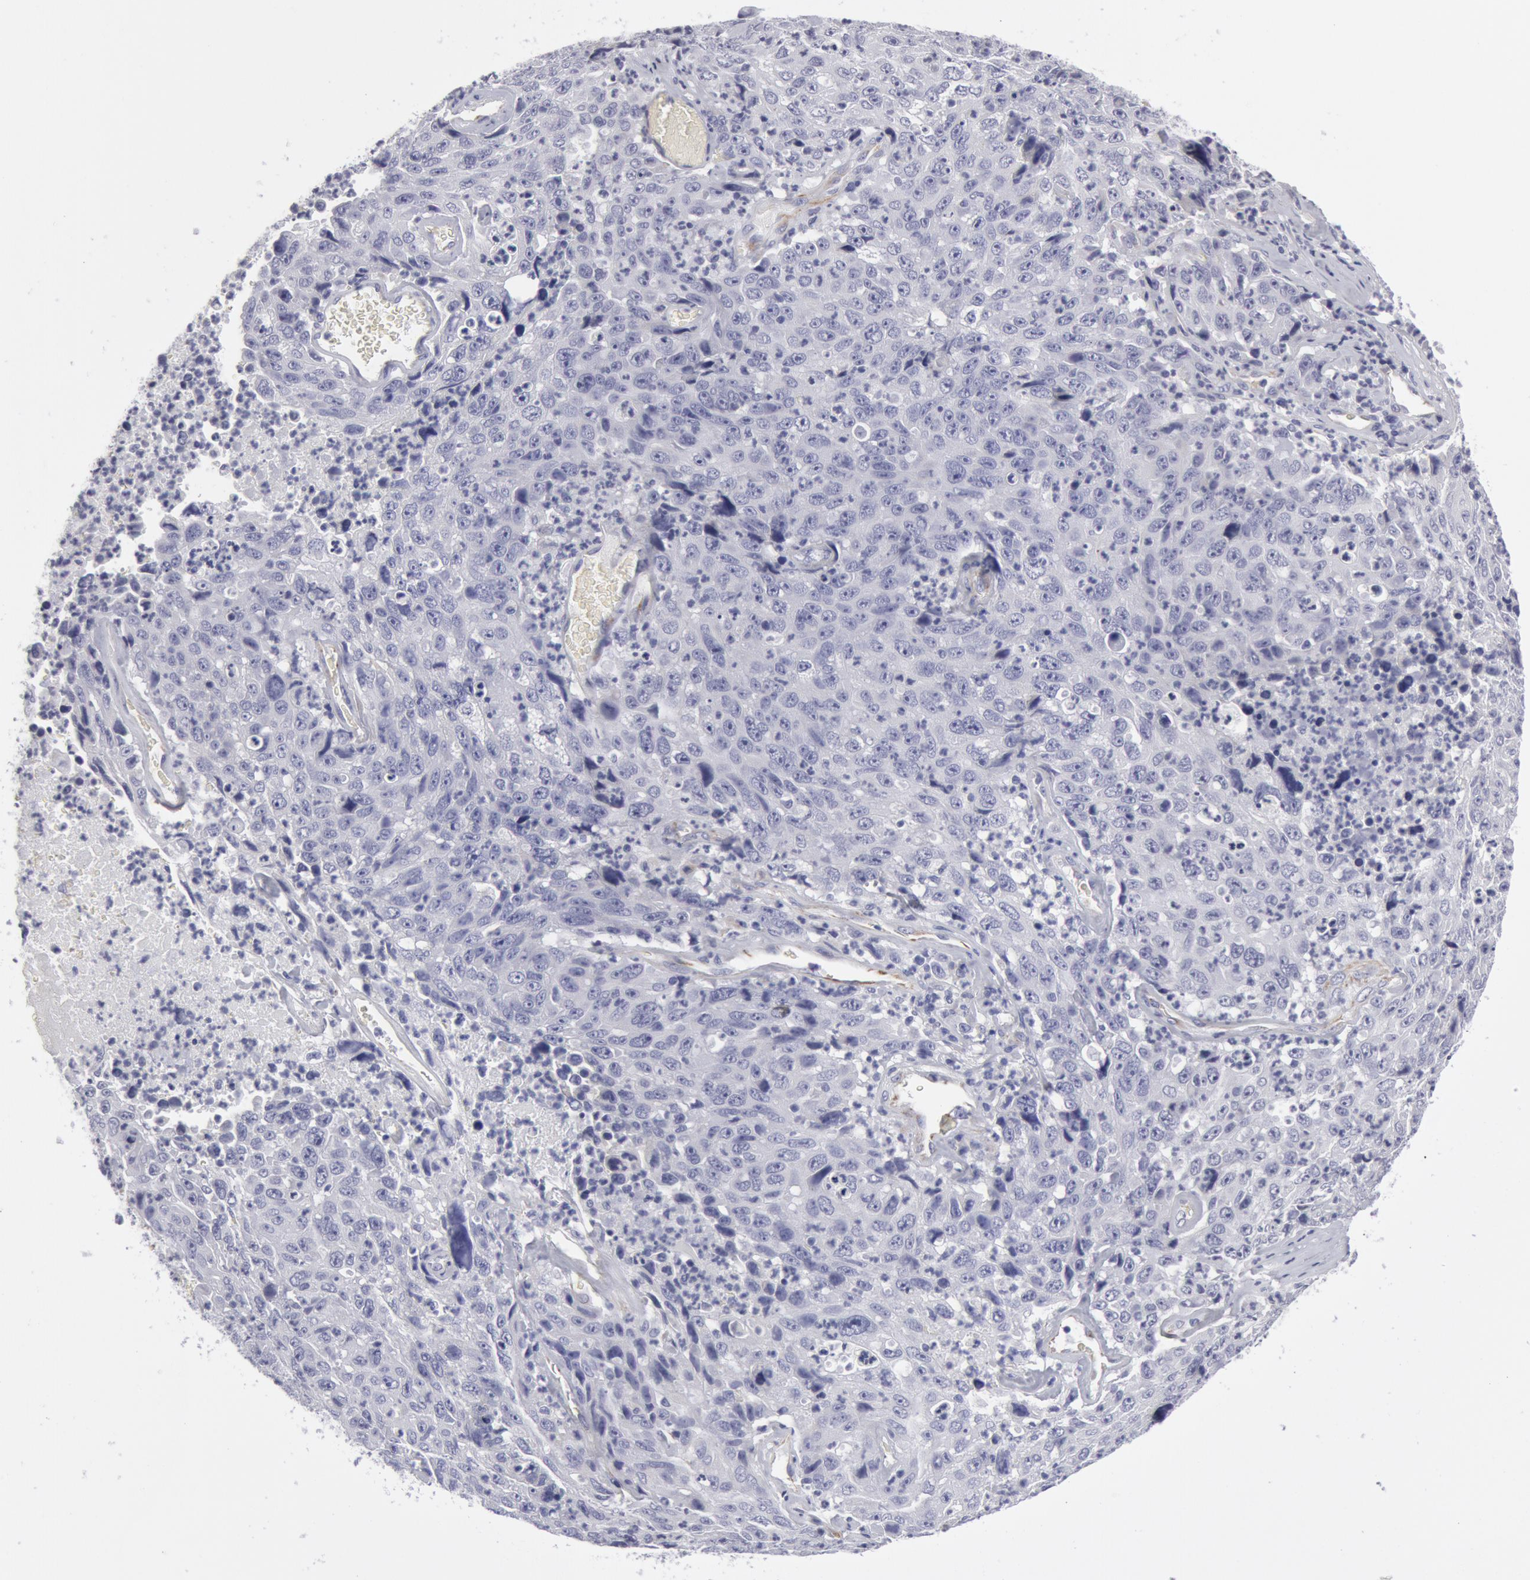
{"staining": {"intensity": "negative", "quantity": "none", "location": "none"}, "tissue": "lung cancer", "cell_type": "Tumor cells", "image_type": "cancer", "snomed": [{"axis": "morphology", "description": "Squamous cell carcinoma, NOS"}, {"axis": "topography", "description": "Lung"}], "caption": "This micrograph is of lung cancer (squamous cell carcinoma) stained with immunohistochemistry (IHC) to label a protein in brown with the nuclei are counter-stained blue. There is no expression in tumor cells.", "gene": "SMC1B", "patient": {"sex": "male", "age": 64}}